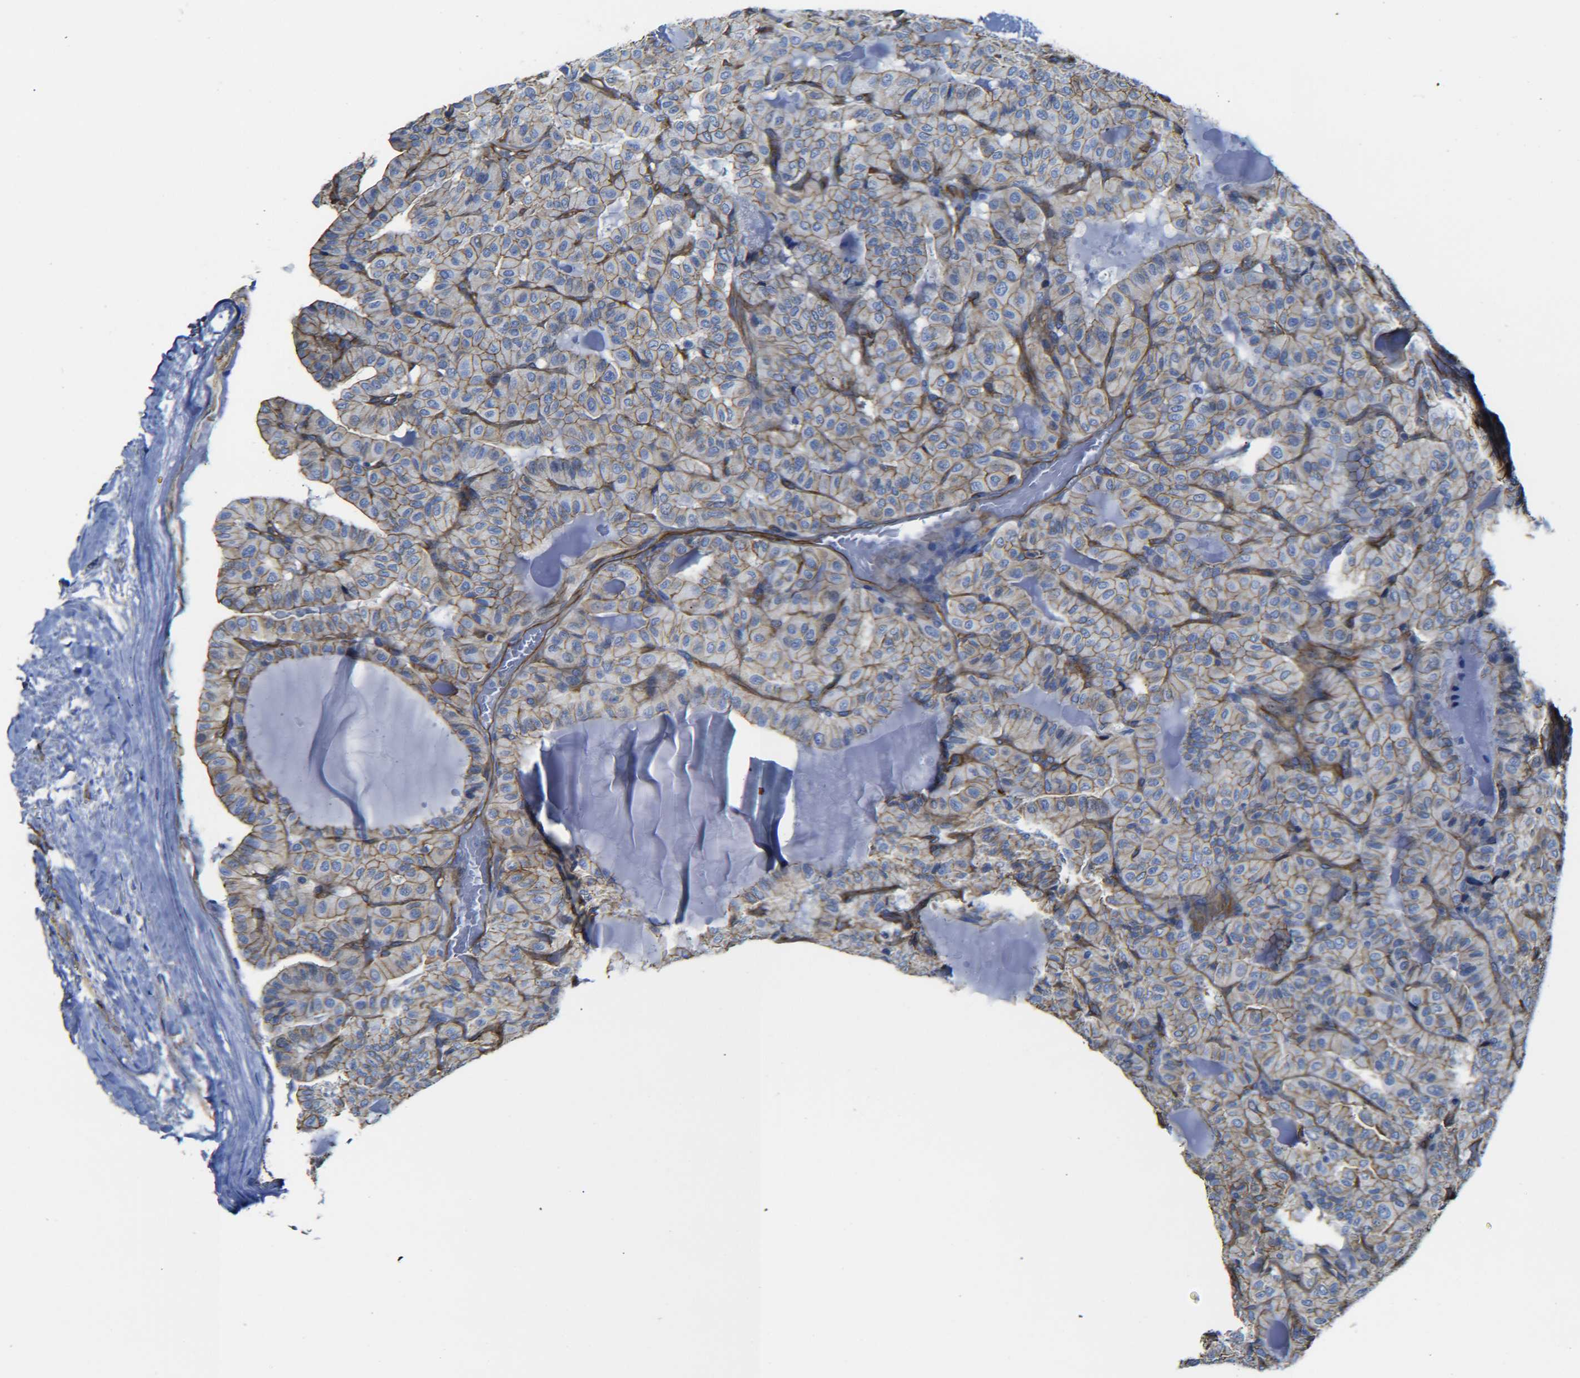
{"staining": {"intensity": "moderate", "quantity": ">75%", "location": "cytoplasmic/membranous"}, "tissue": "thyroid cancer", "cell_type": "Tumor cells", "image_type": "cancer", "snomed": [{"axis": "morphology", "description": "Papillary adenocarcinoma, NOS"}, {"axis": "topography", "description": "Thyroid gland"}], "caption": "Moderate cytoplasmic/membranous protein positivity is identified in about >75% of tumor cells in thyroid cancer. (DAB = brown stain, brightfield microscopy at high magnification).", "gene": "SPTBN1", "patient": {"sex": "male", "age": 77}}